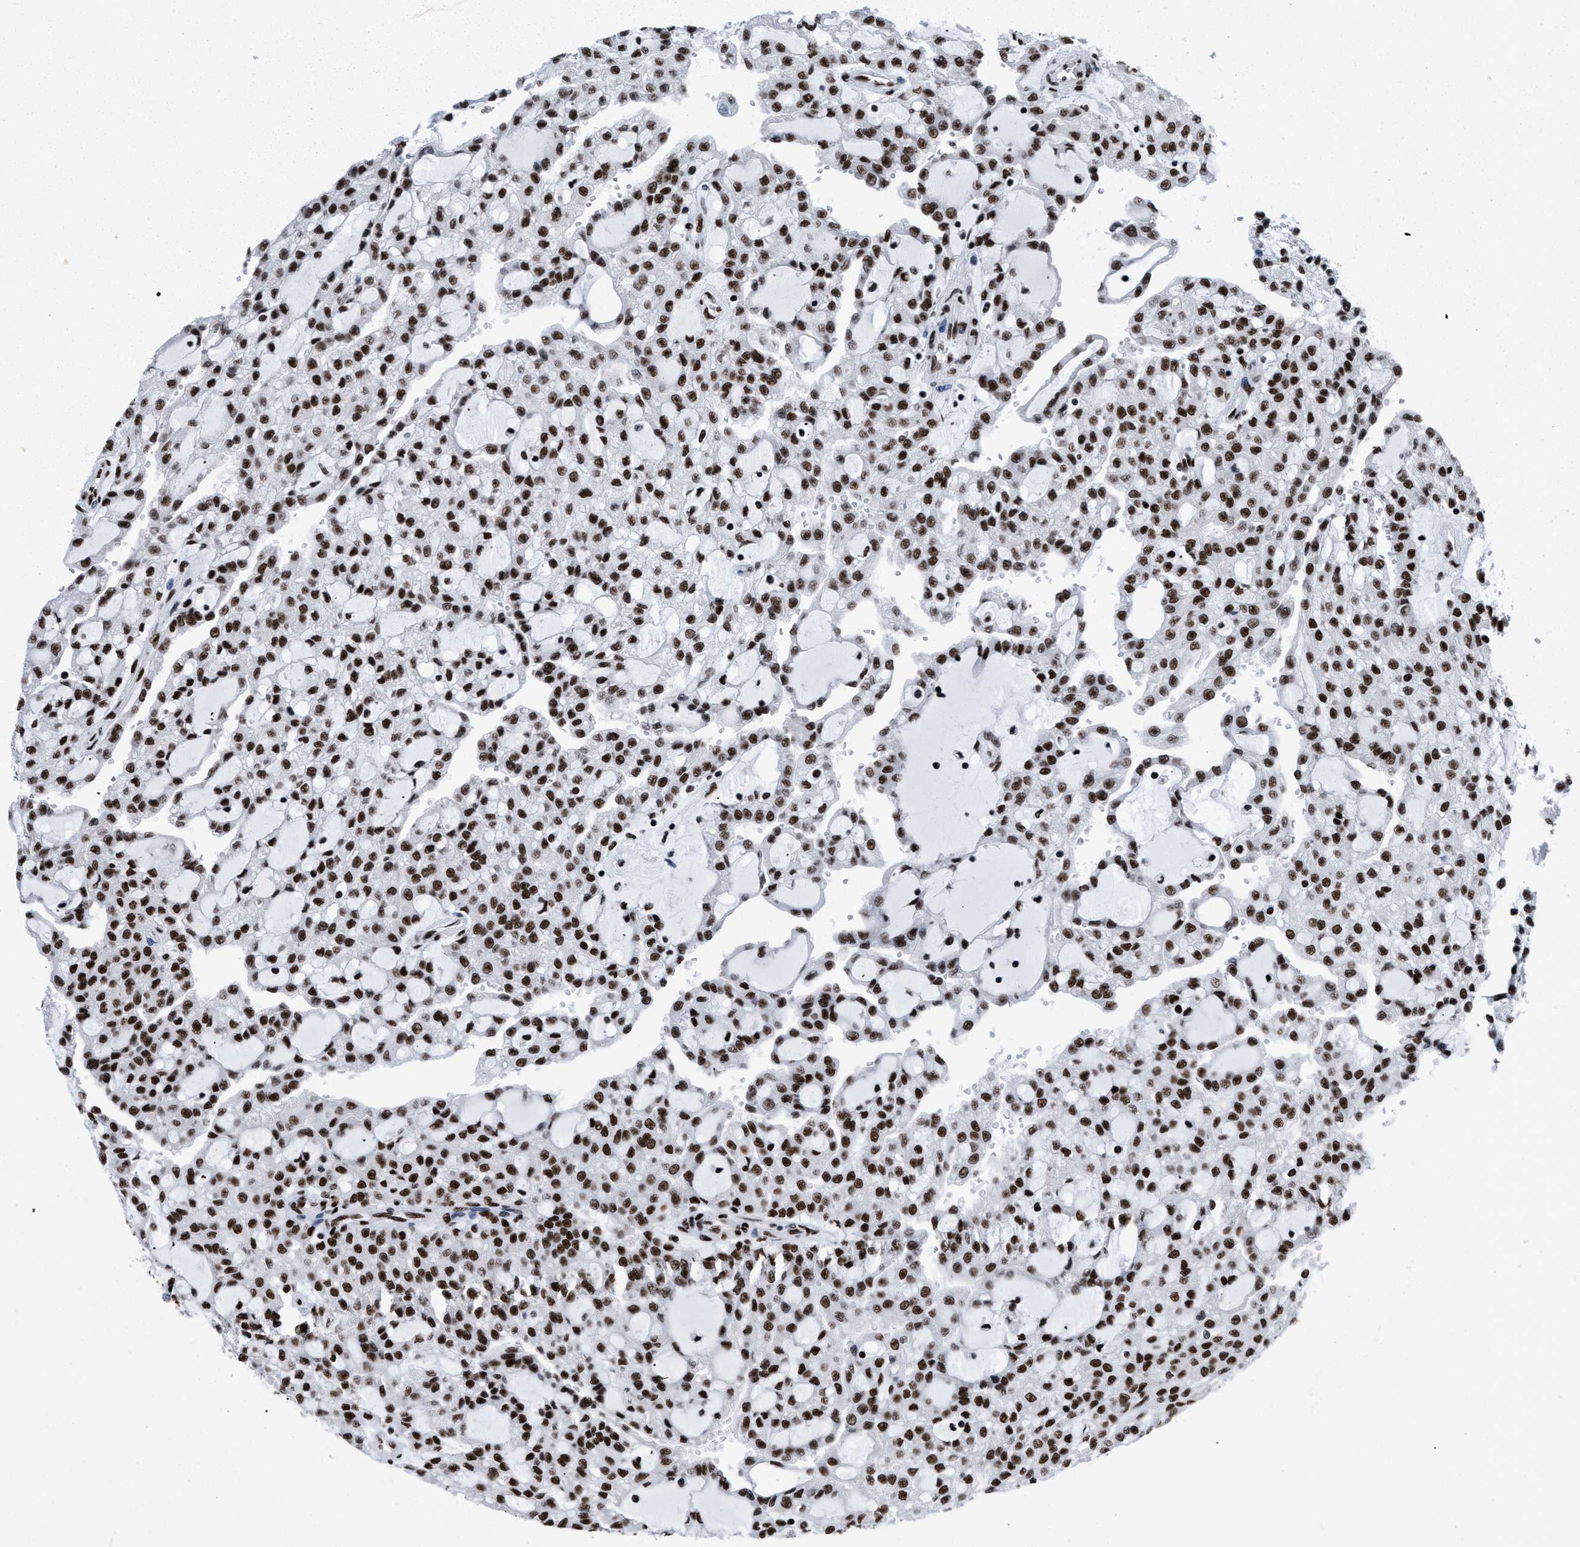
{"staining": {"intensity": "strong", "quantity": ">75%", "location": "nuclear"}, "tissue": "renal cancer", "cell_type": "Tumor cells", "image_type": "cancer", "snomed": [{"axis": "morphology", "description": "Adenocarcinoma, NOS"}, {"axis": "topography", "description": "Kidney"}], "caption": "Immunohistochemical staining of renal cancer displays strong nuclear protein expression in approximately >75% of tumor cells. (IHC, brightfield microscopy, high magnification).", "gene": "CREB1", "patient": {"sex": "male", "age": 63}}